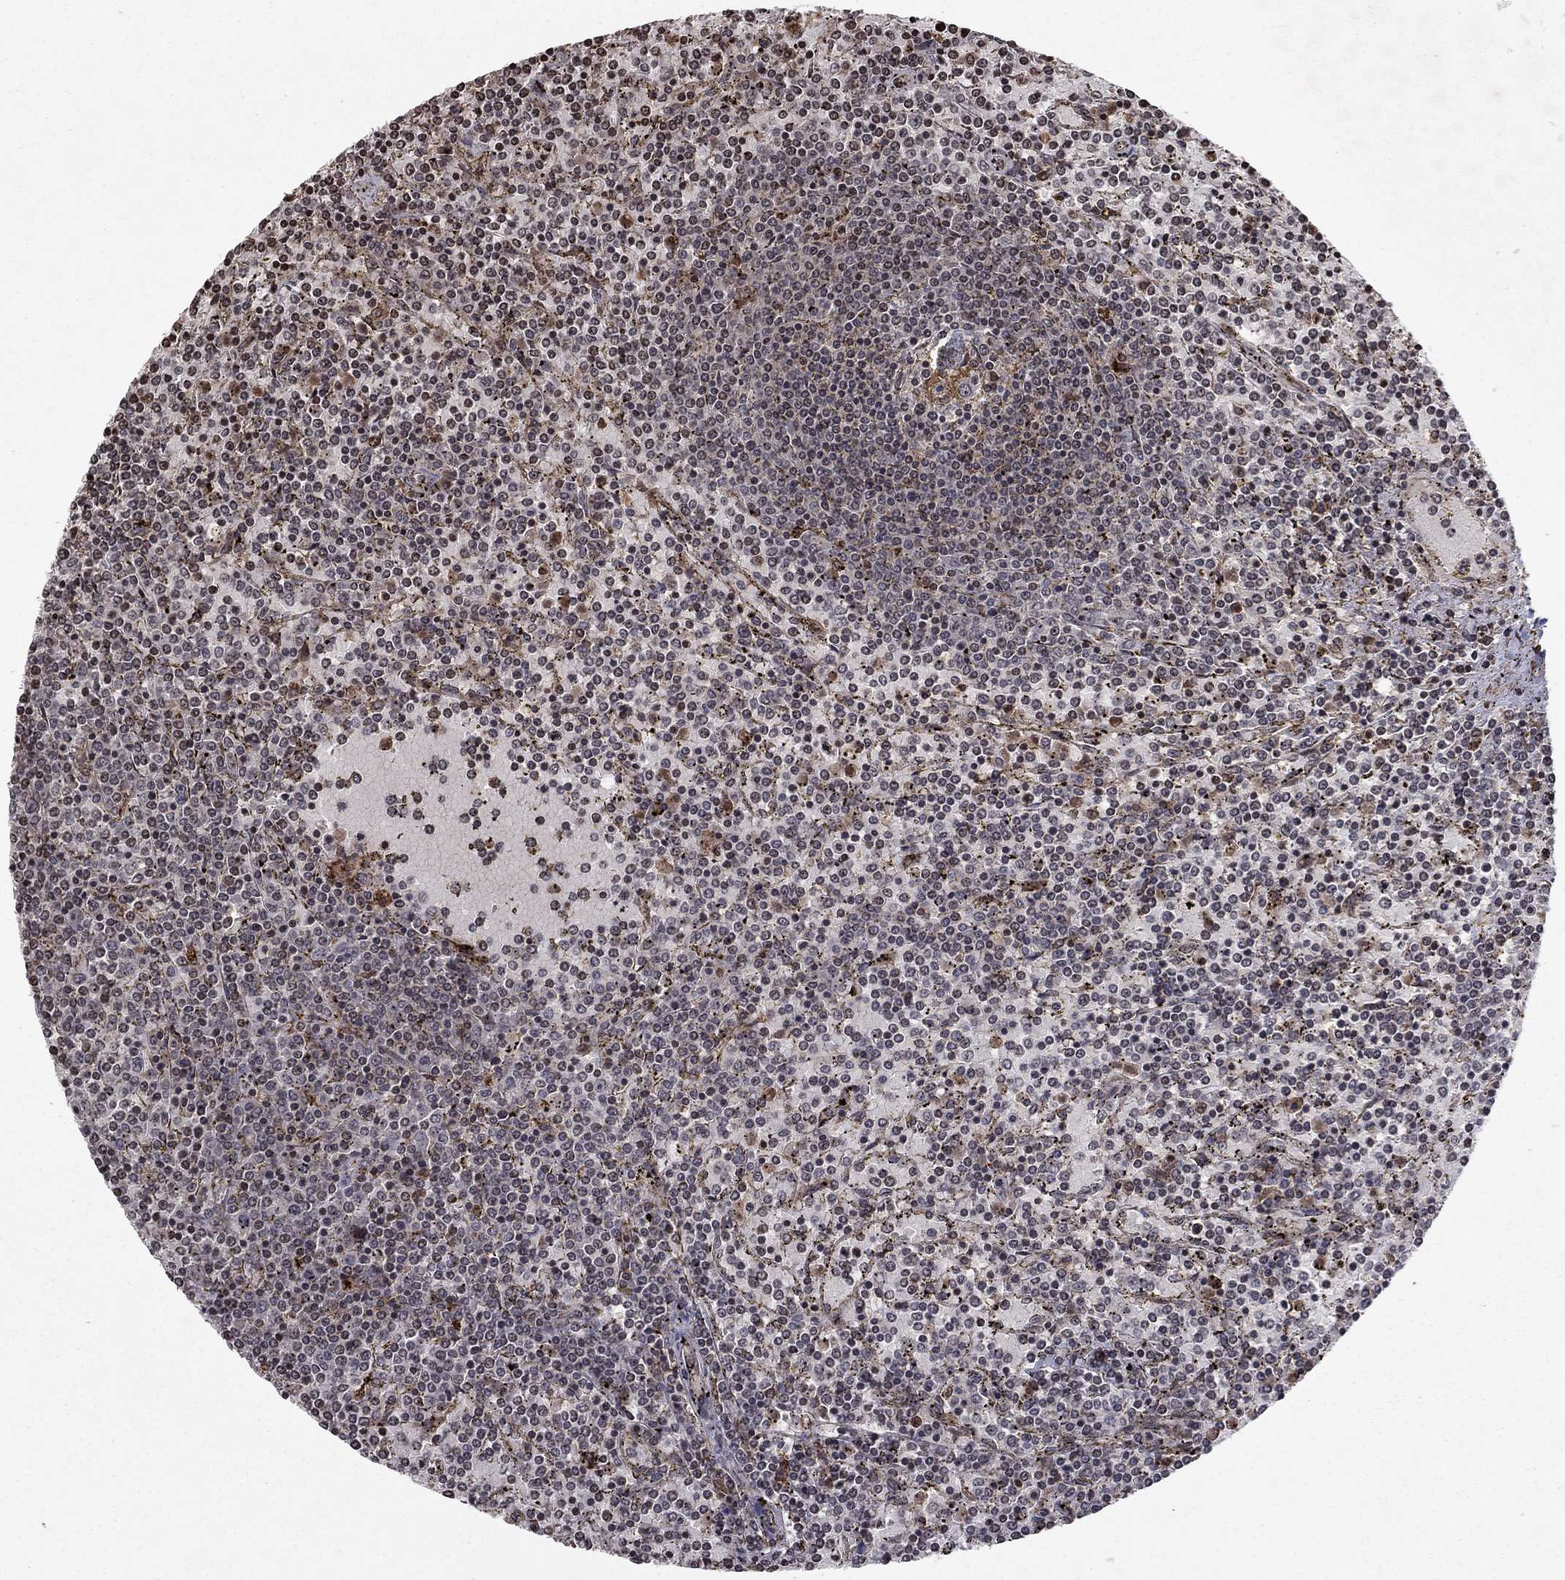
{"staining": {"intensity": "negative", "quantity": "none", "location": "none"}, "tissue": "lymphoma", "cell_type": "Tumor cells", "image_type": "cancer", "snomed": [{"axis": "morphology", "description": "Malignant lymphoma, non-Hodgkin's type, Low grade"}, {"axis": "topography", "description": "Spleen"}], "caption": "This photomicrograph is of lymphoma stained with immunohistochemistry (IHC) to label a protein in brown with the nuclei are counter-stained blue. There is no staining in tumor cells.", "gene": "SORBS1", "patient": {"sex": "female", "age": 77}}